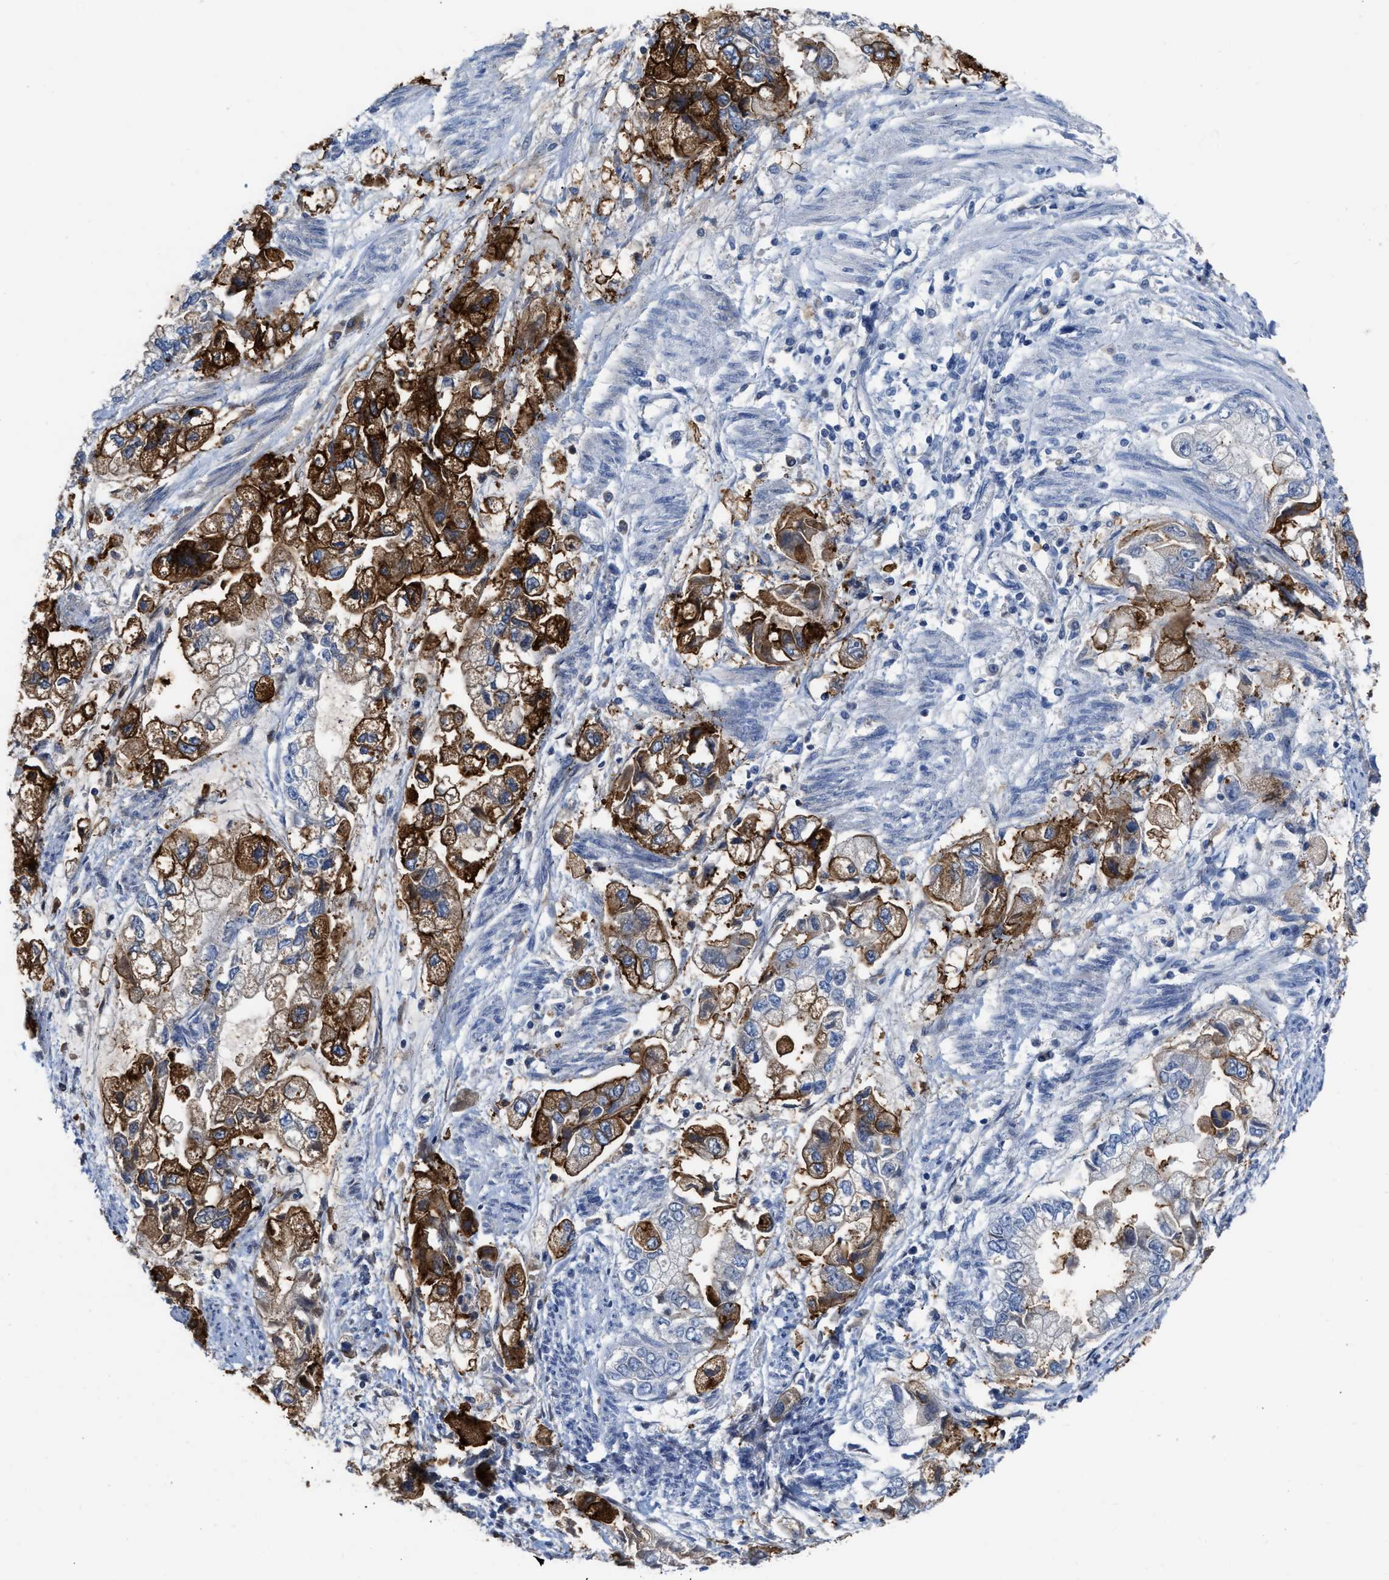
{"staining": {"intensity": "strong", "quantity": ">75%", "location": "cytoplasmic/membranous"}, "tissue": "stomach cancer", "cell_type": "Tumor cells", "image_type": "cancer", "snomed": [{"axis": "morphology", "description": "Normal tissue, NOS"}, {"axis": "morphology", "description": "Adenocarcinoma, NOS"}, {"axis": "topography", "description": "Stomach"}], "caption": "IHC (DAB (3,3'-diaminobenzidine)) staining of human adenocarcinoma (stomach) reveals strong cytoplasmic/membranous protein expression in approximately >75% of tumor cells.", "gene": "CEACAM5", "patient": {"sex": "male", "age": 62}}